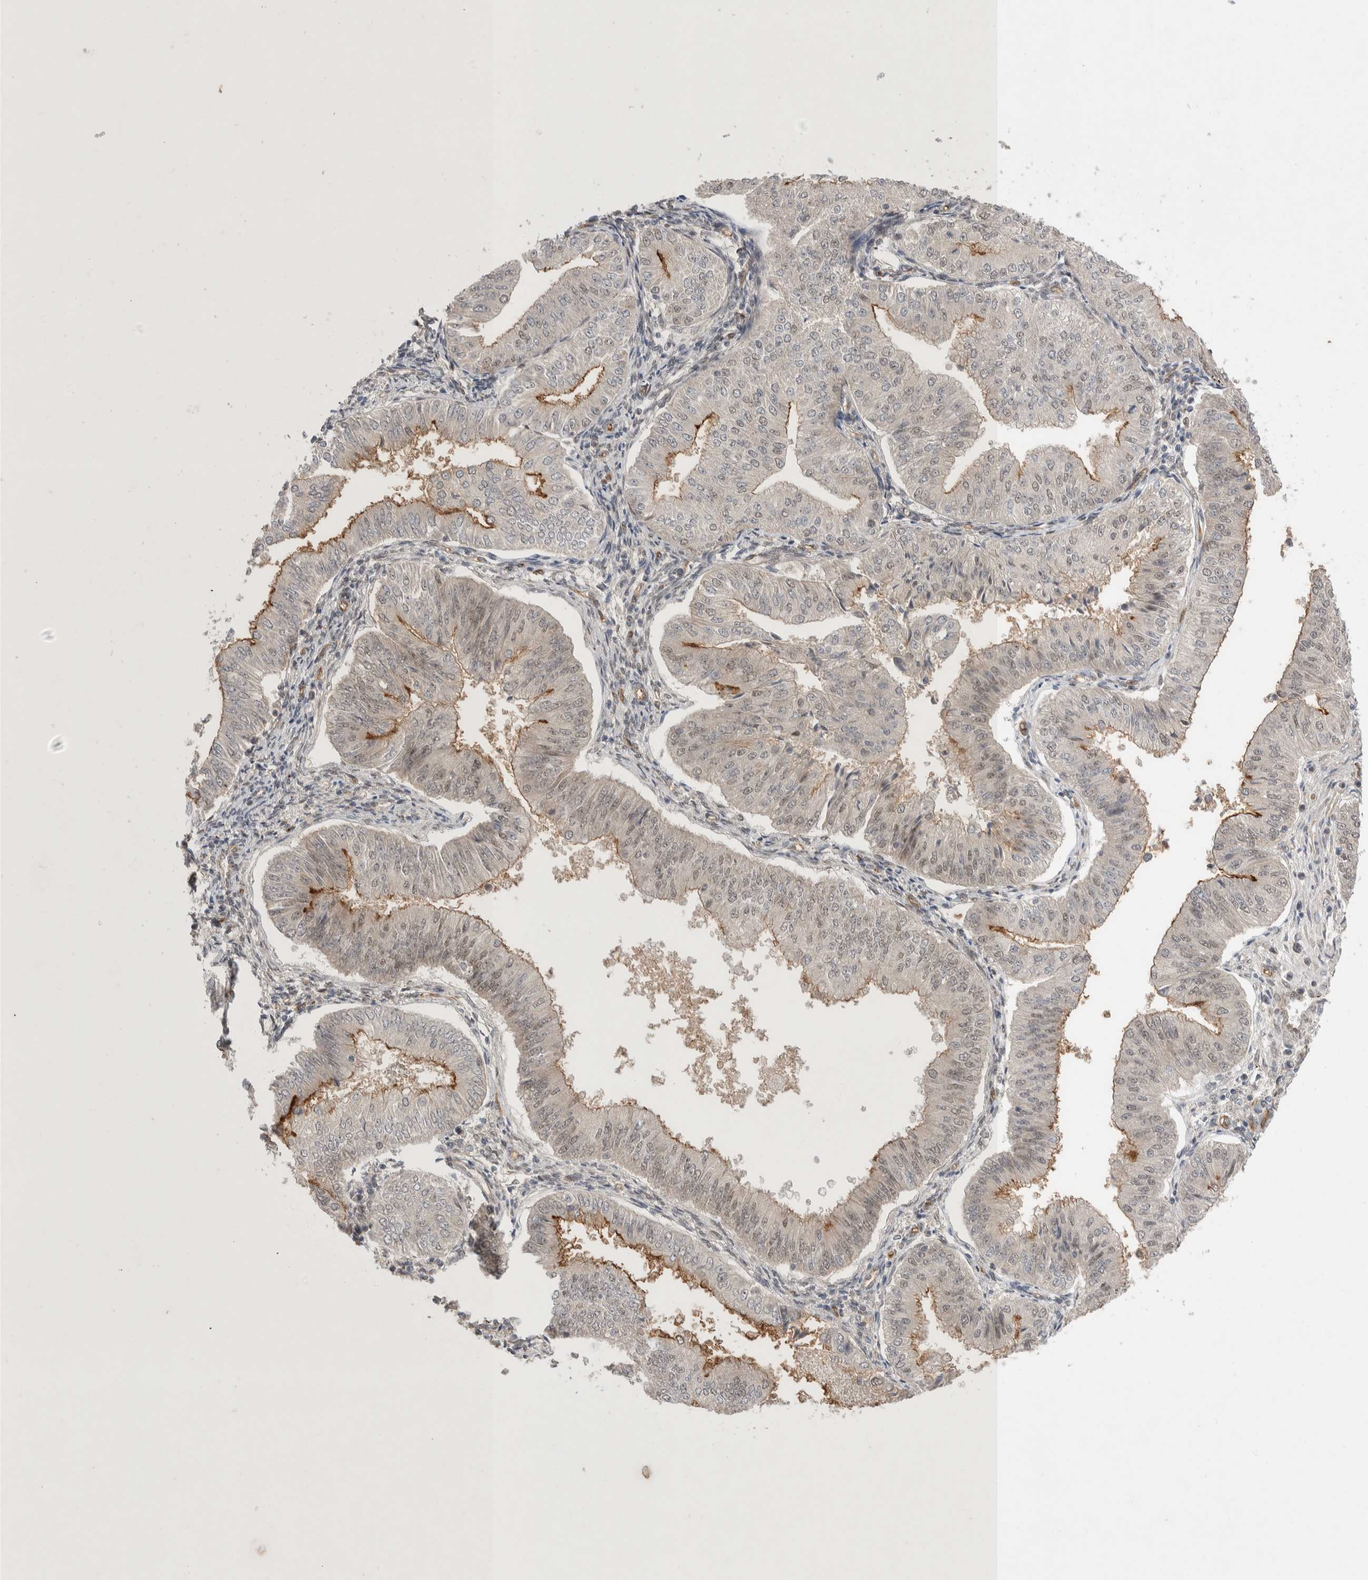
{"staining": {"intensity": "moderate", "quantity": "<25%", "location": "cytoplasmic/membranous,nuclear"}, "tissue": "endometrial cancer", "cell_type": "Tumor cells", "image_type": "cancer", "snomed": [{"axis": "morphology", "description": "Normal tissue, NOS"}, {"axis": "morphology", "description": "Adenocarcinoma, NOS"}, {"axis": "topography", "description": "Endometrium"}], "caption": "This is a photomicrograph of IHC staining of adenocarcinoma (endometrial), which shows moderate staining in the cytoplasmic/membranous and nuclear of tumor cells.", "gene": "ZNF704", "patient": {"sex": "female", "age": 53}}